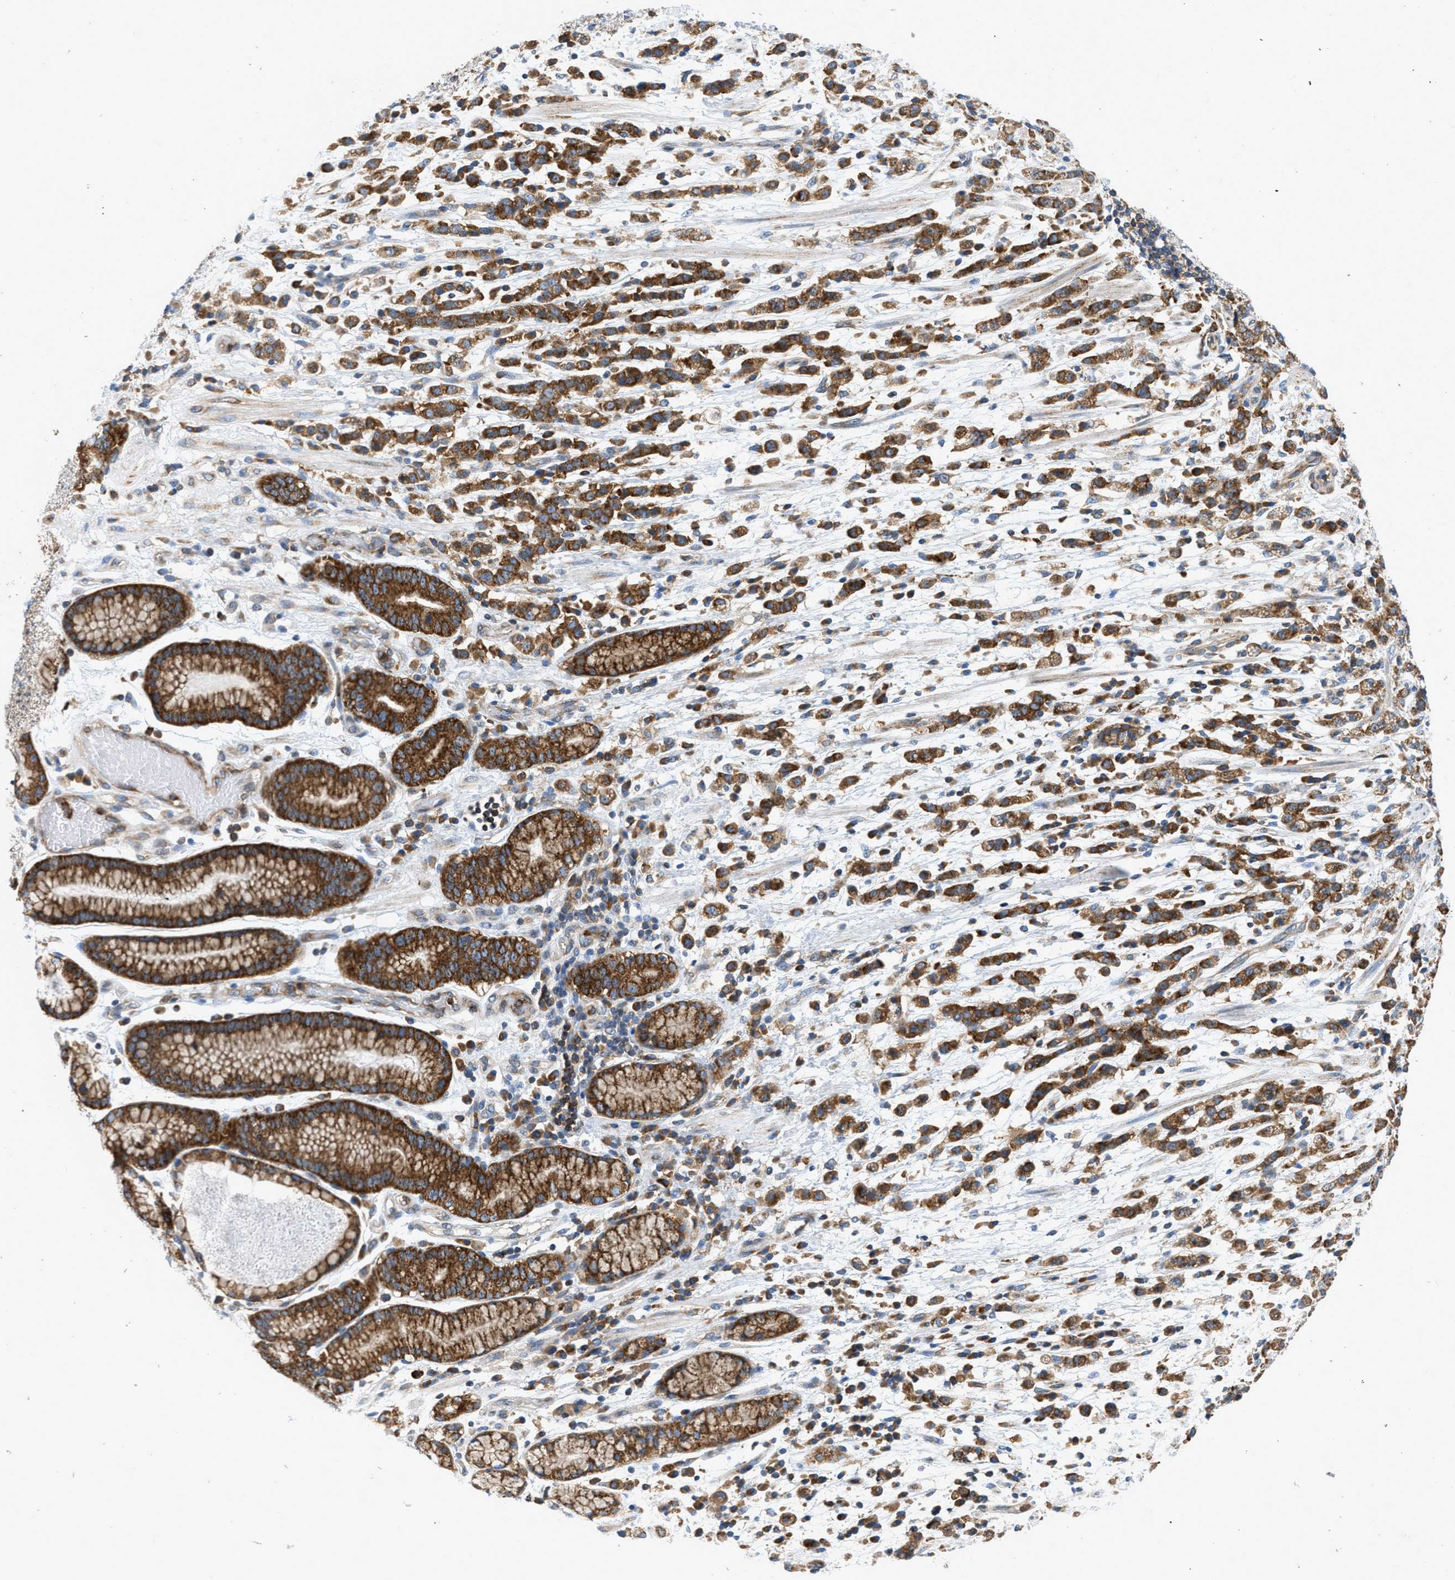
{"staining": {"intensity": "strong", "quantity": ">75%", "location": "cytoplasmic/membranous"}, "tissue": "stomach cancer", "cell_type": "Tumor cells", "image_type": "cancer", "snomed": [{"axis": "morphology", "description": "Adenocarcinoma, NOS"}, {"axis": "topography", "description": "Stomach, lower"}], "caption": "Immunohistochemistry micrograph of neoplastic tissue: human stomach cancer (adenocarcinoma) stained using IHC shows high levels of strong protein expression localized specifically in the cytoplasmic/membranous of tumor cells, appearing as a cytoplasmic/membranous brown color.", "gene": "GPAT4", "patient": {"sex": "male", "age": 88}}